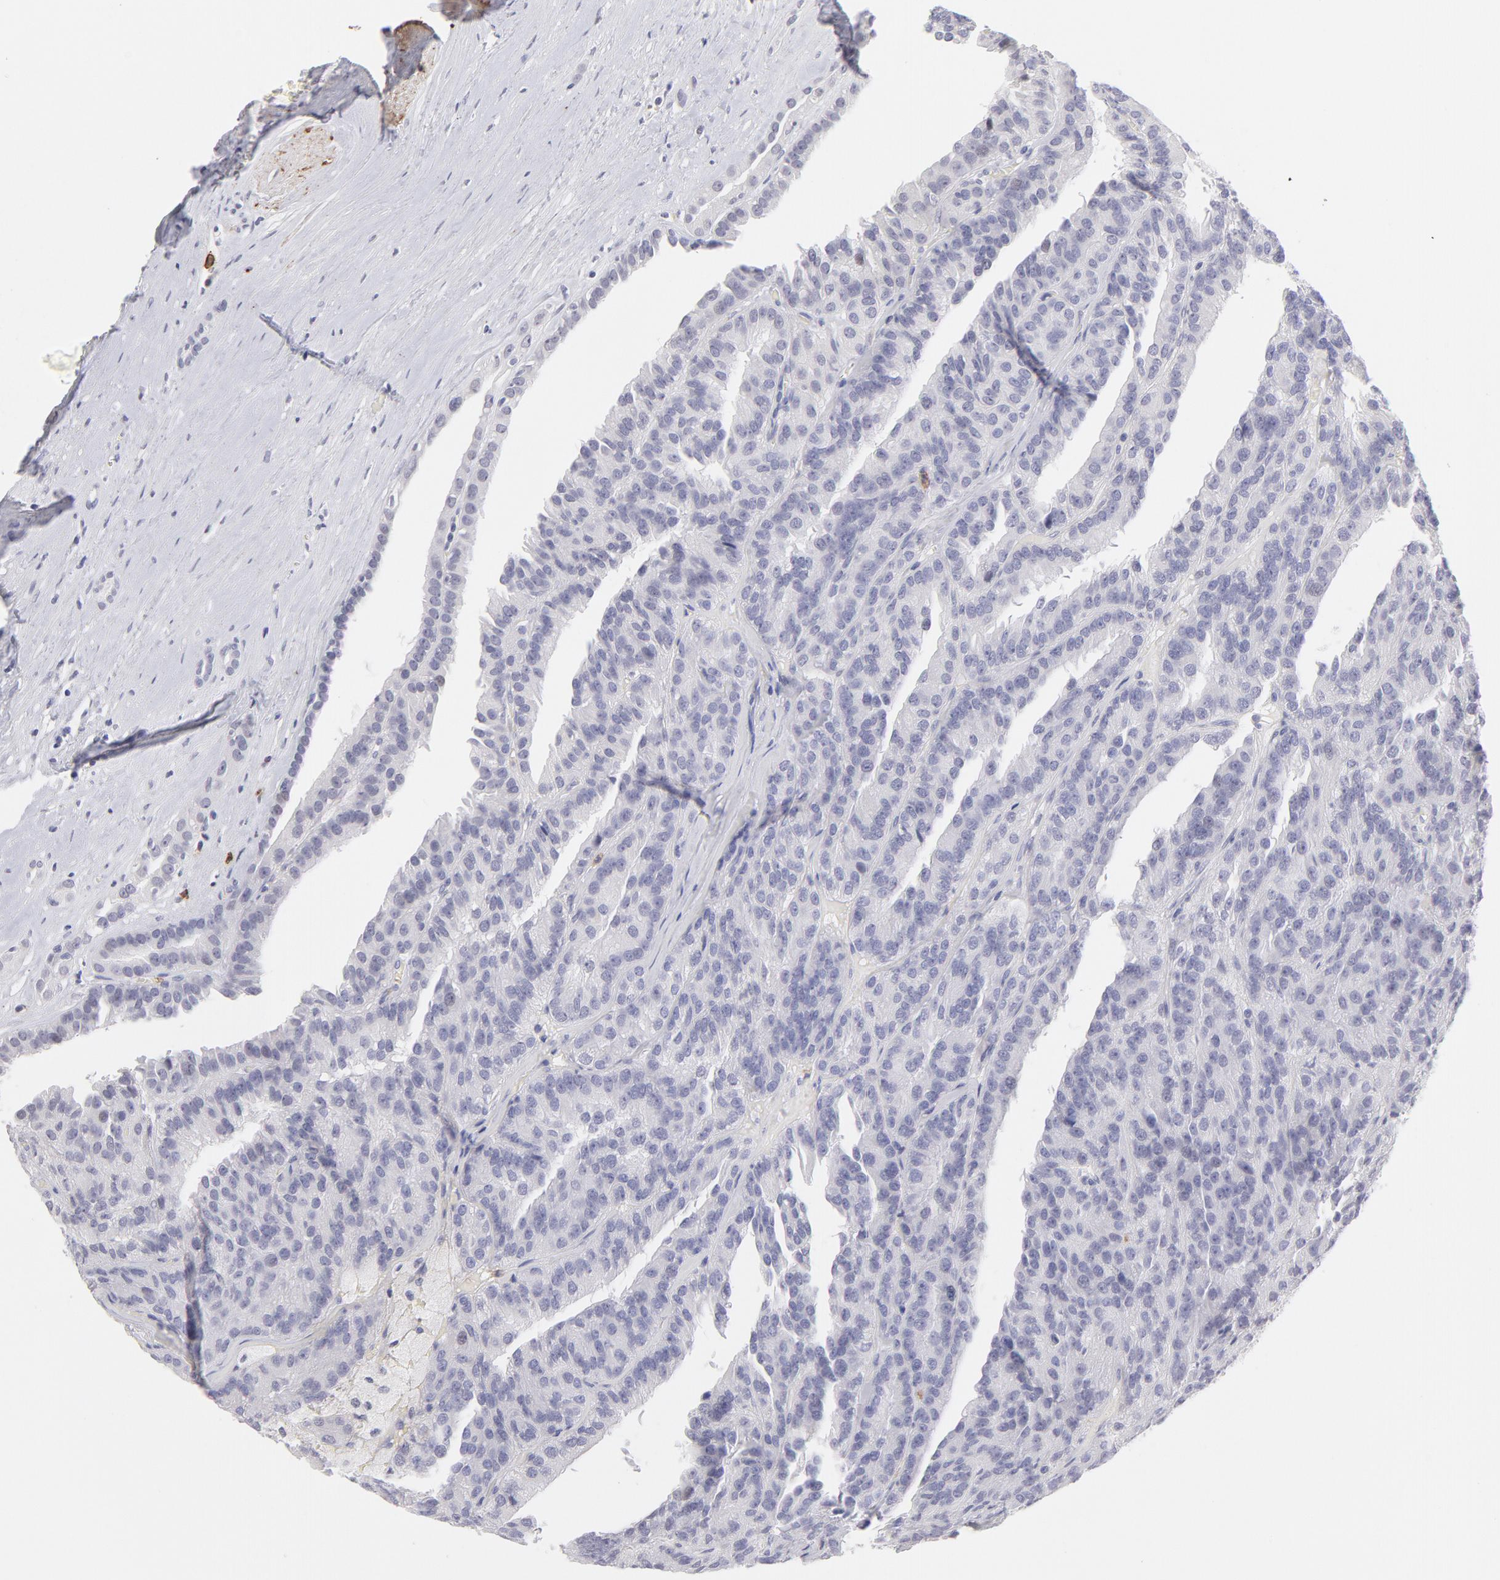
{"staining": {"intensity": "negative", "quantity": "none", "location": "none"}, "tissue": "renal cancer", "cell_type": "Tumor cells", "image_type": "cancer", "snomed": [{"axis": "morphology", "description": "Adenocarcinoma, NOS"}, {"axis": "topography", "description": "Kidney"}], "caption": "The micrograph reveals no significant positivity in tumor cells of renal cancer (adenocarcinoma).", "gene": "LTB4R", "patient": {"sex": "male", "age": 46}}